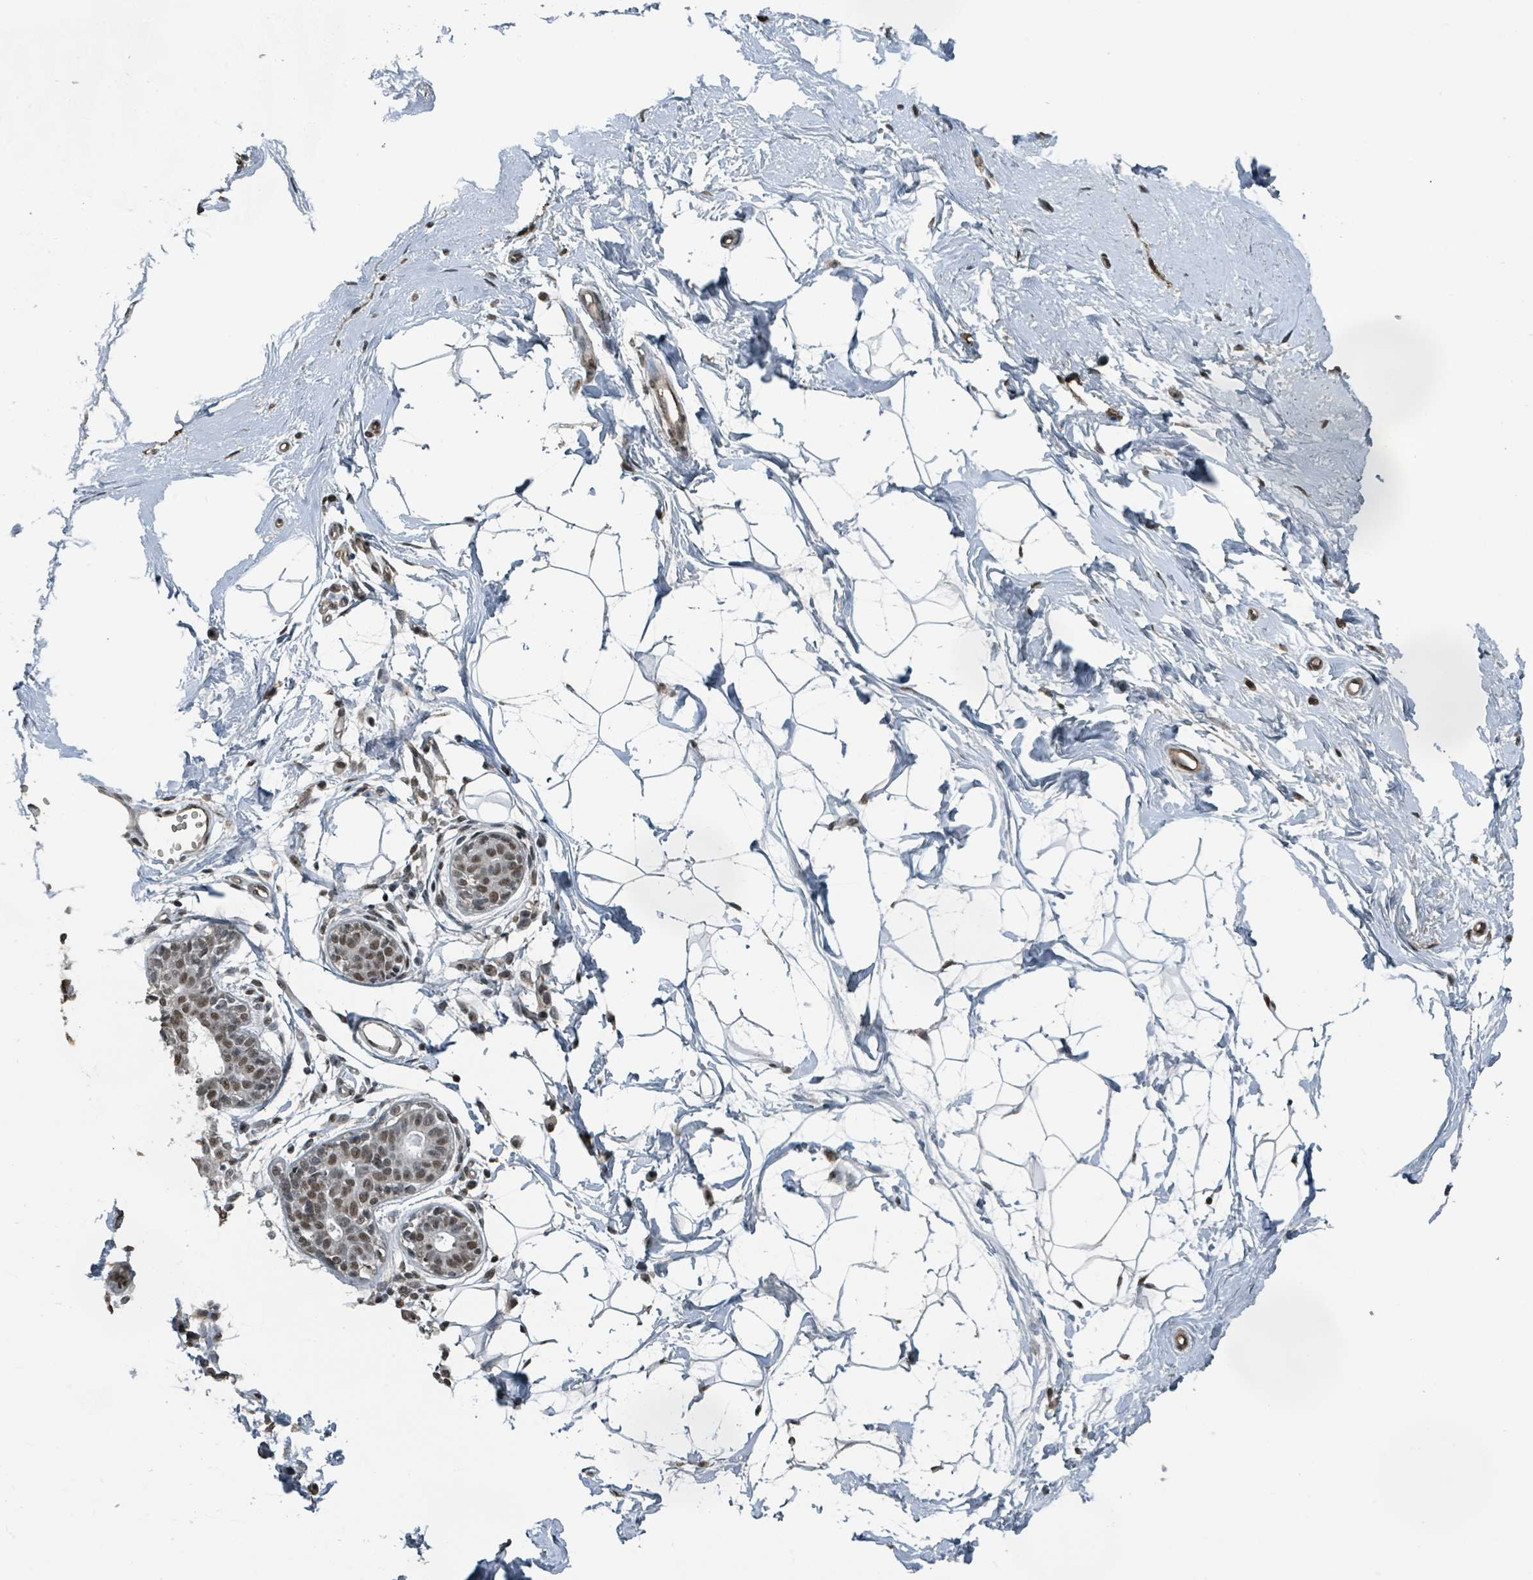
{"staining": {"intensity": "weak", "quantity": ">75%", "location": "nuclear"}, "tissue": "breast", "cell_type": "Adipocytes", "image_type": "normal", "snomed": [{"axis": "morphology", "description": "Normal tissue, NOS"}, {"axis": "topography", "description": "Breast"}], "caption": "Benign breast demonstrates weak nuclear expression in about >75% of adipocytes The staining is performed using DAB brown chromogen to label protein expression. The nuclei are counter-stained blue using hematoxylin..", "gene": "PHIP", "patient": {"sex": "female", "age": 45}}